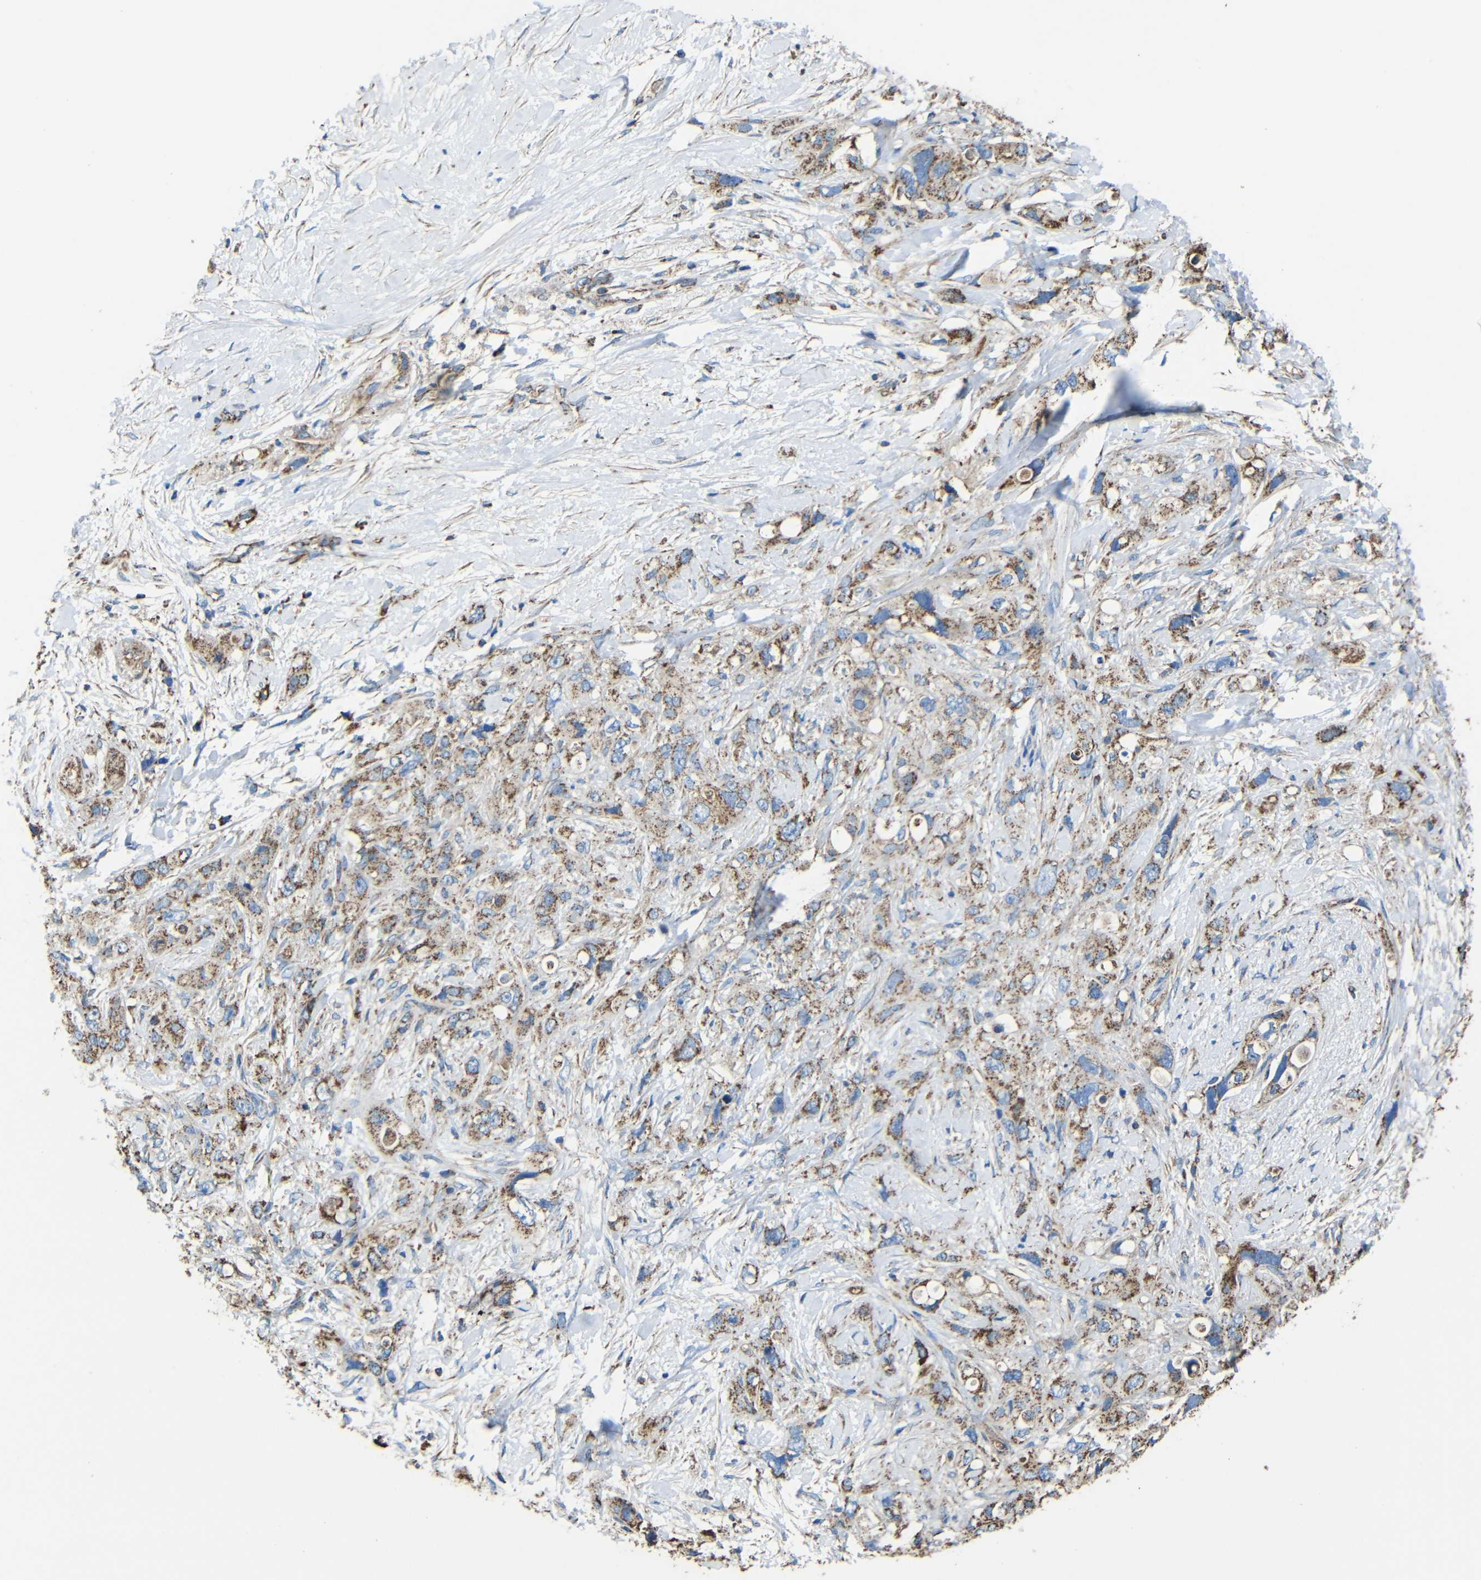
{"staining": {"intensity": "moderate", "quantity": ">75%", "location": "cytoplasmic/membranous"}, "tissue": "pancreatic cancer", "cell_type": "Tumor cells", "image_type": "cancer", "snomed": [{"axis": "morphology", "description": "Adenocarcinoma, NOS"}, {"axis": "topography", "description": "Pancreas"}], "caption": "Tumor cells demonstrate medium levels of moderate cytoplasmic/membranous expression in about >75% of cells in human pancreatic cancer.", "gene": "INTS6L", "patient": {"sex": "female", "age": 56}}